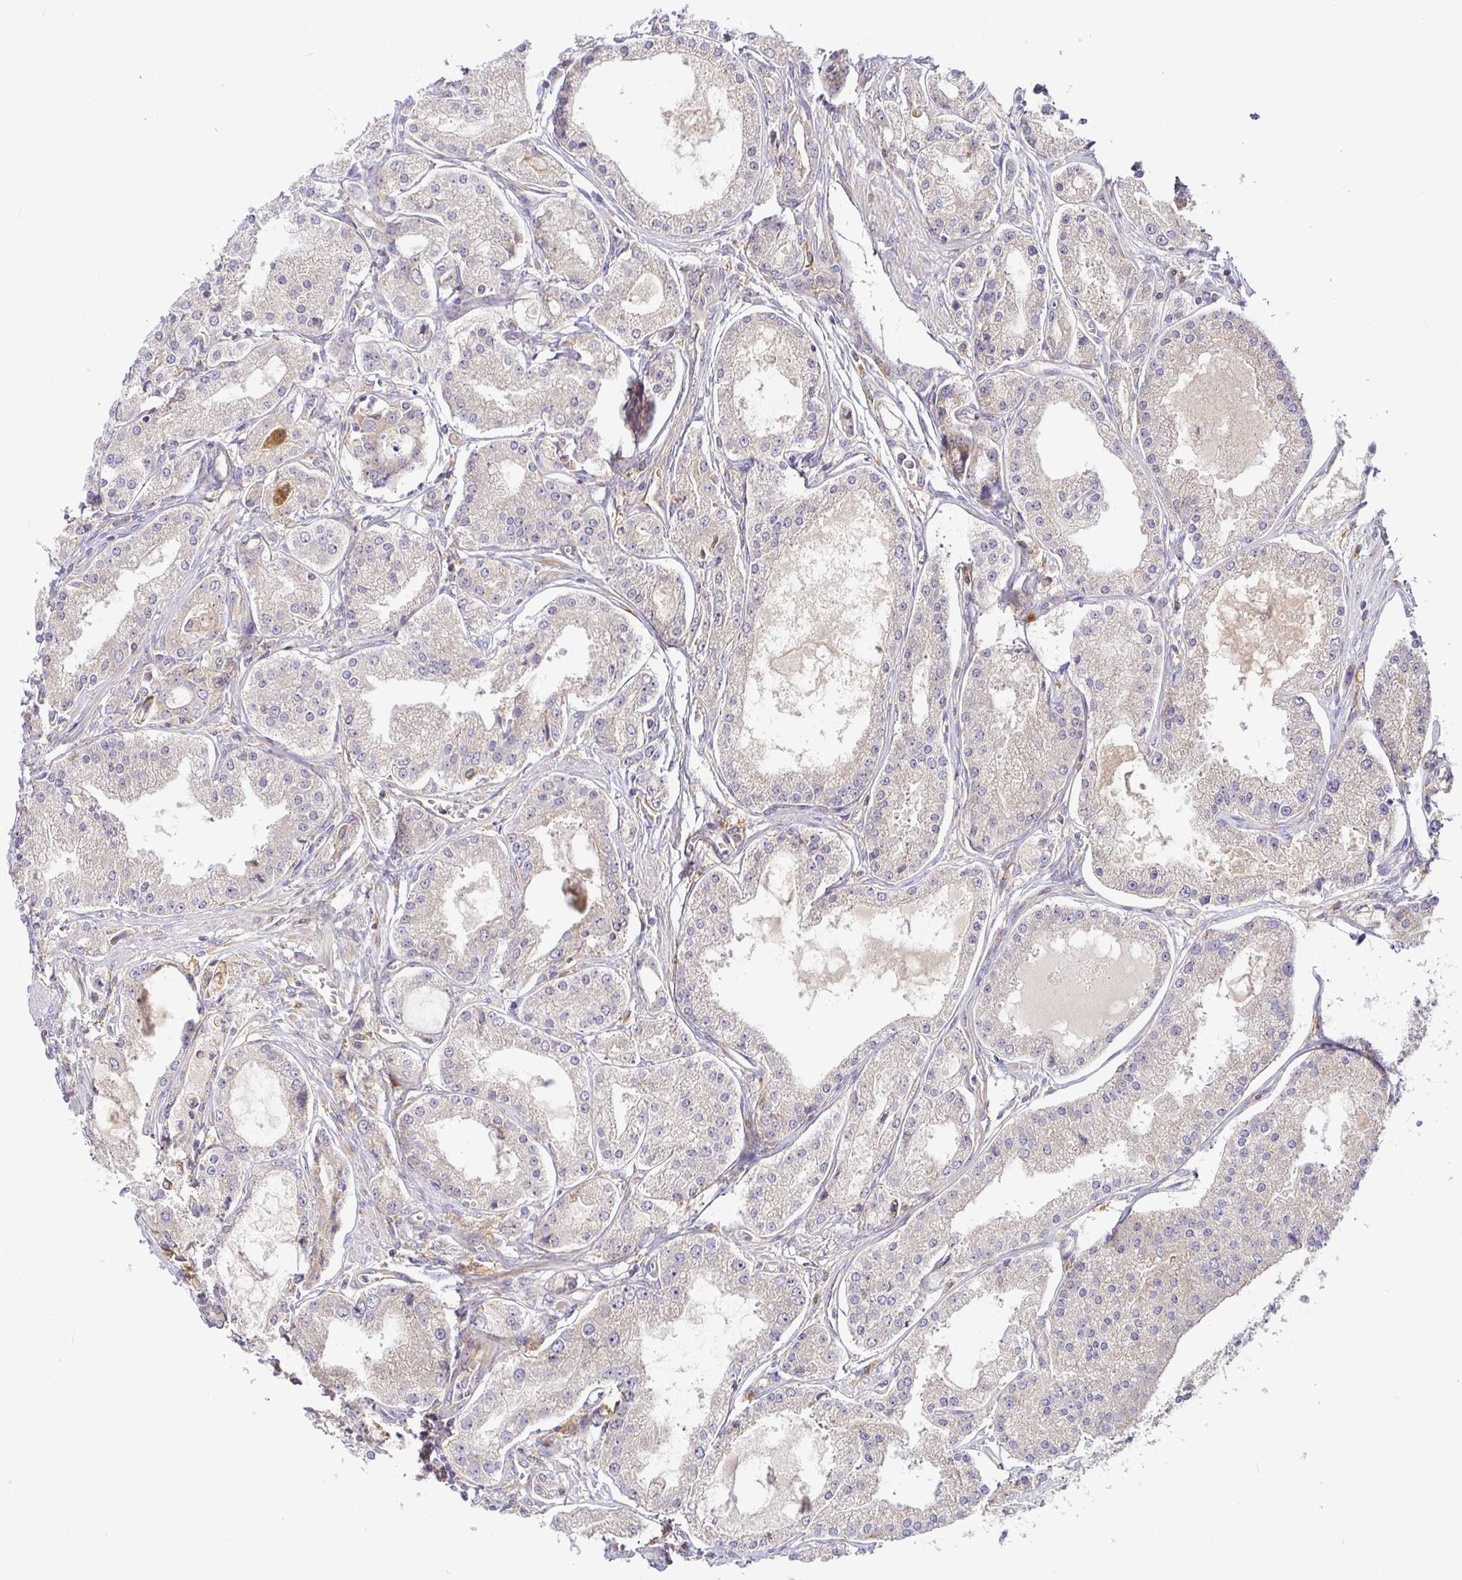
{"staining": {"intensity": "weak", "quantity": "<25%", "location": "cytoplasmic/membranous"}, "tissue": "prostate cancer", "cell_type": "Tumor cells", "image_type": "cancer", "snomed": [{"axis": "morphology", "description": "Adenocarcinoma, High grade"}, {"axis": "topography", "description": "Prostate"}], "caption": "Human prostate cancer (adenocarcinoma (high-grade)) stained for a protein using immunohistochemistry shows no staining in tumor cells.", "gene": "SNX8", "patient": {"sex": "male", "age": 66}}